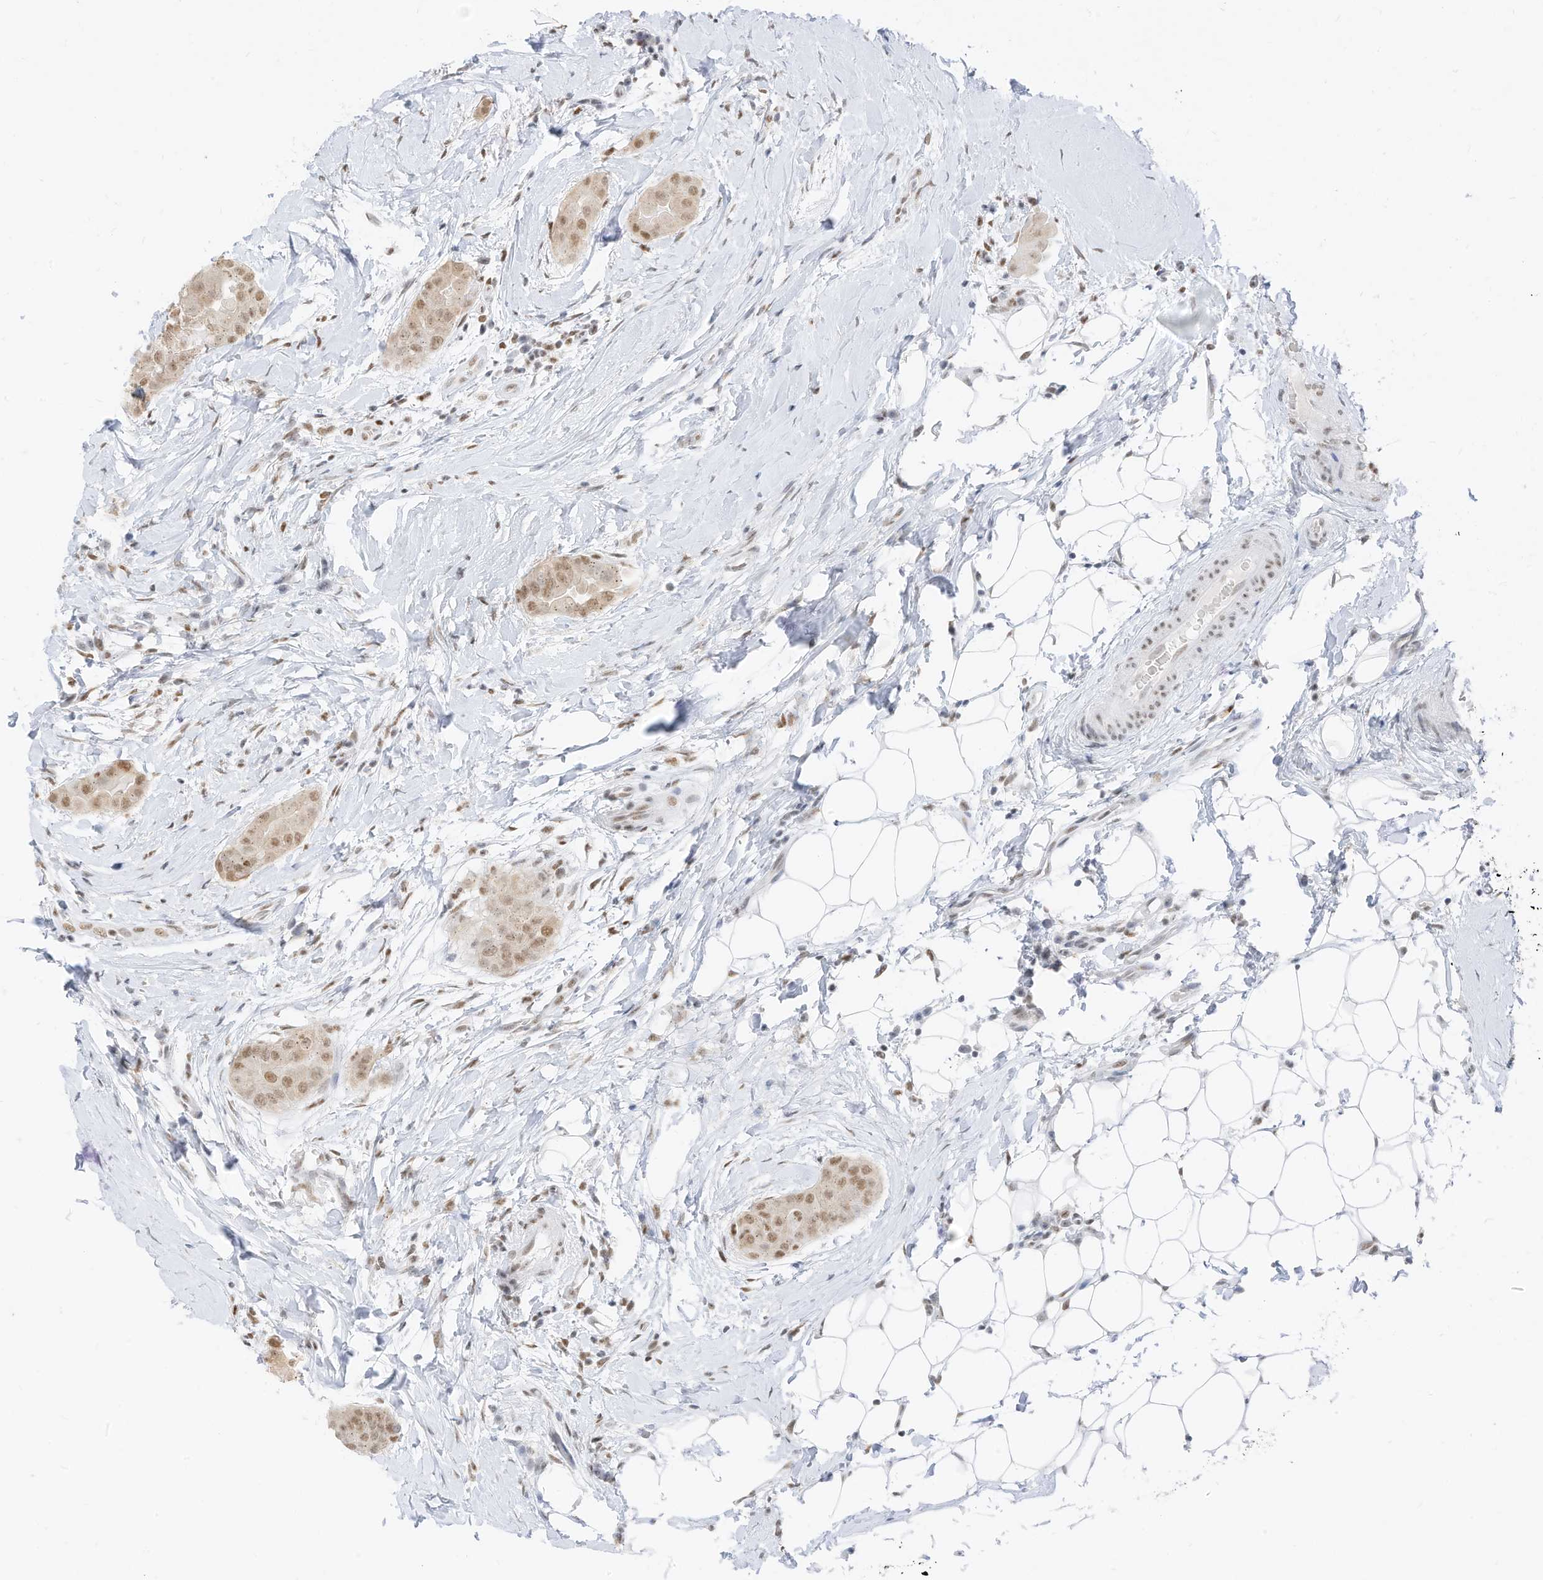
{"staining": {"intensity": "moderate", "quantity": ">75%", "location": "nuclear"}, "tissue": "thyroid cancer", "cell_type": "Tumor cells", "image_type": "cancer", "snomed": [{"axis": "morphology", "description": "Papillary adenocarcinoma, NOS"}, {"axis": "topography", "description": "Thyroid gland"}], "caption": "The histopathology image demonstrates a brown stain indicating the presence of a protein in the nuclear of tumor cells in thyroid papillary adenocarcinoma. Nuclei are stained in blue.", "gene": "SMARCA2", "patient": {"sex": "male", "age": 33}}